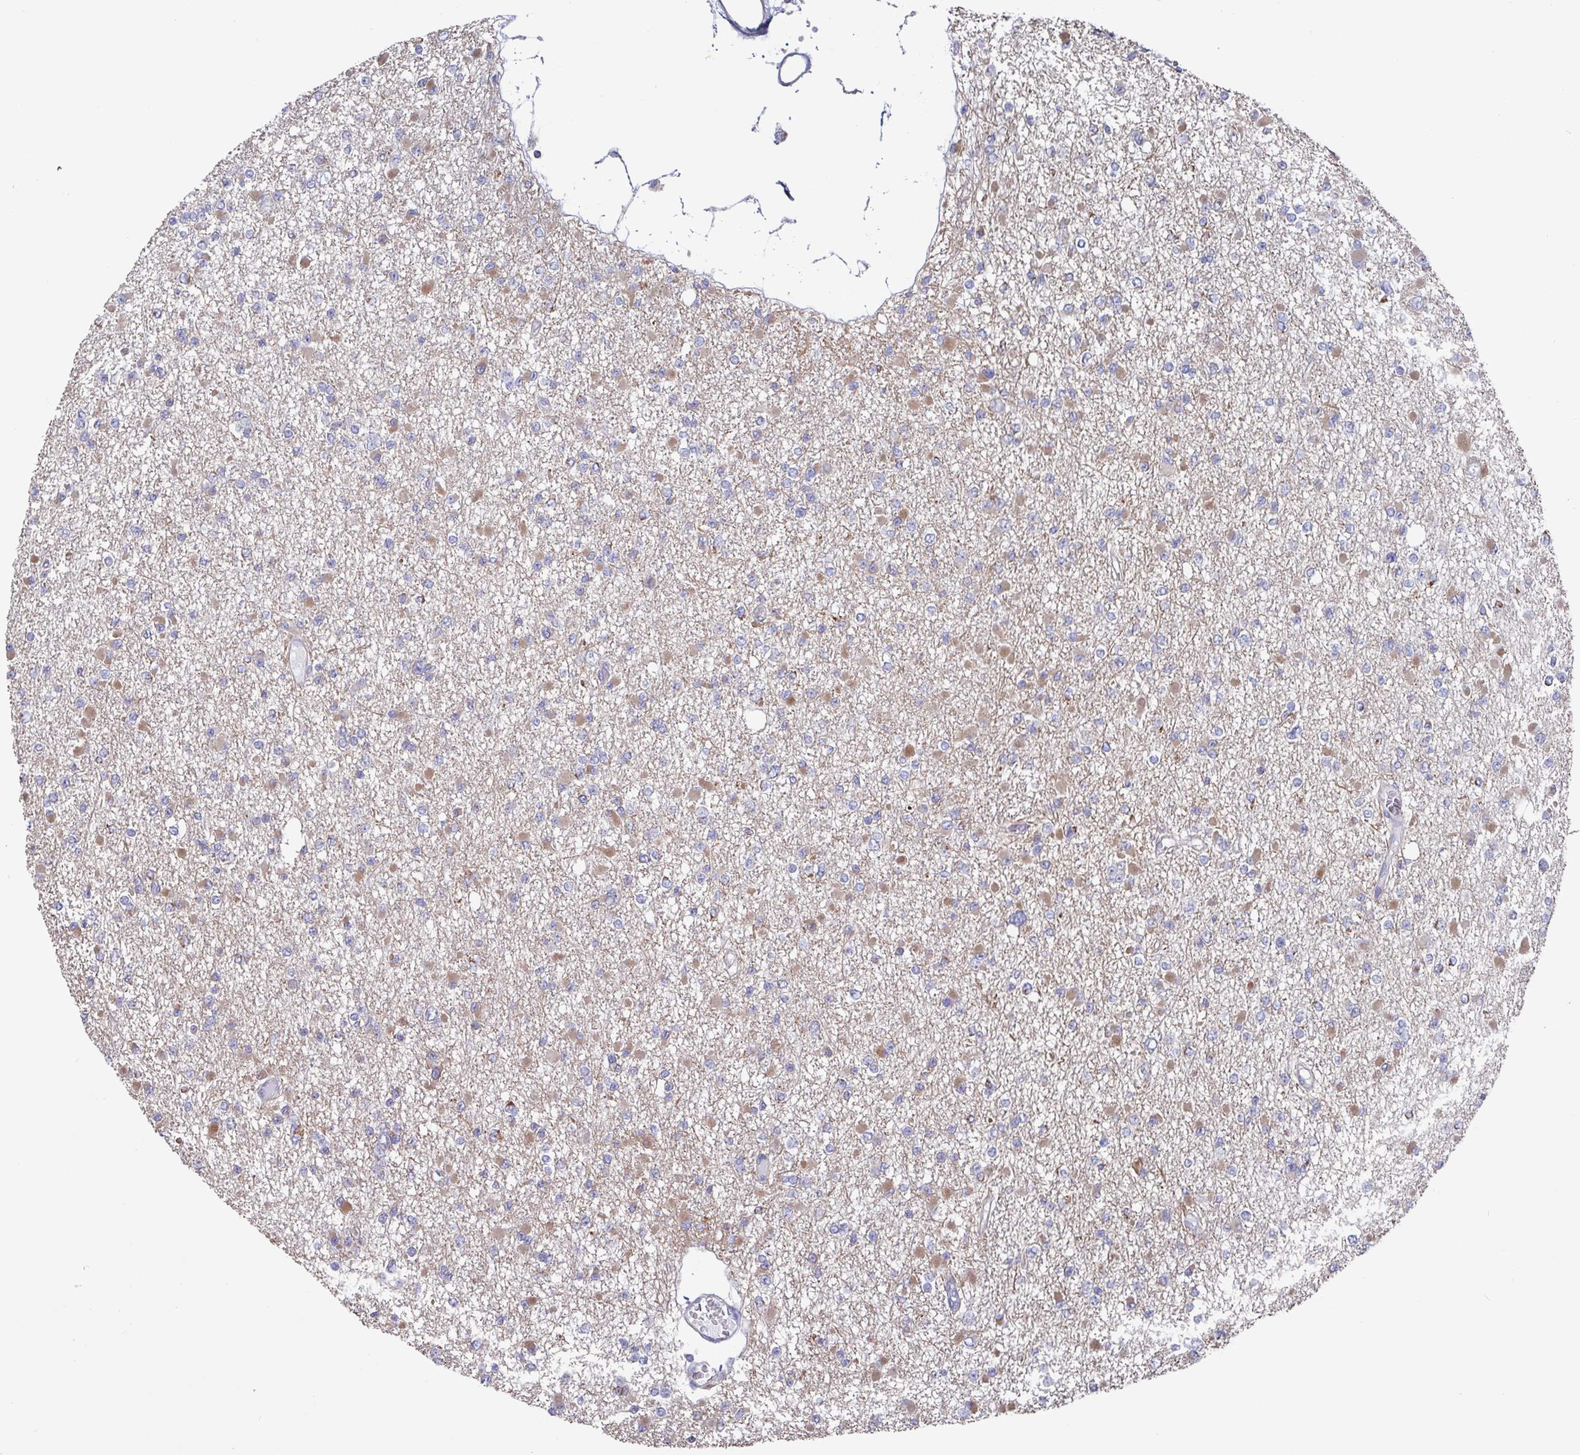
{"staining": {"intensity": "moderate", "quantity": "25%-75%", "location": "cytoplasmic/membranous"}, "tissue": "glioma", "cell_type": "Tumor cells", "image_type": "cancer", "snomed": [{"axis": "morphology", "description": "Glioma, malignant, Low grade"}, {"axis": "topography", "description": "Brain"}], "caption": "Immunohistochemistry staining of glioma, which demonstrates medium levels of moderate cytoplasmic/membranous expression in approximately 25%-75% of tumor cells indicating moderate cytoplasmic/membranous protein expression. The staining was performed using DAB (brown) for protein detection and nuclei were counterstained in hematoxylin (blue).", "gene": "UQCC2", "patient": {"sex": "female", "age": 22}}